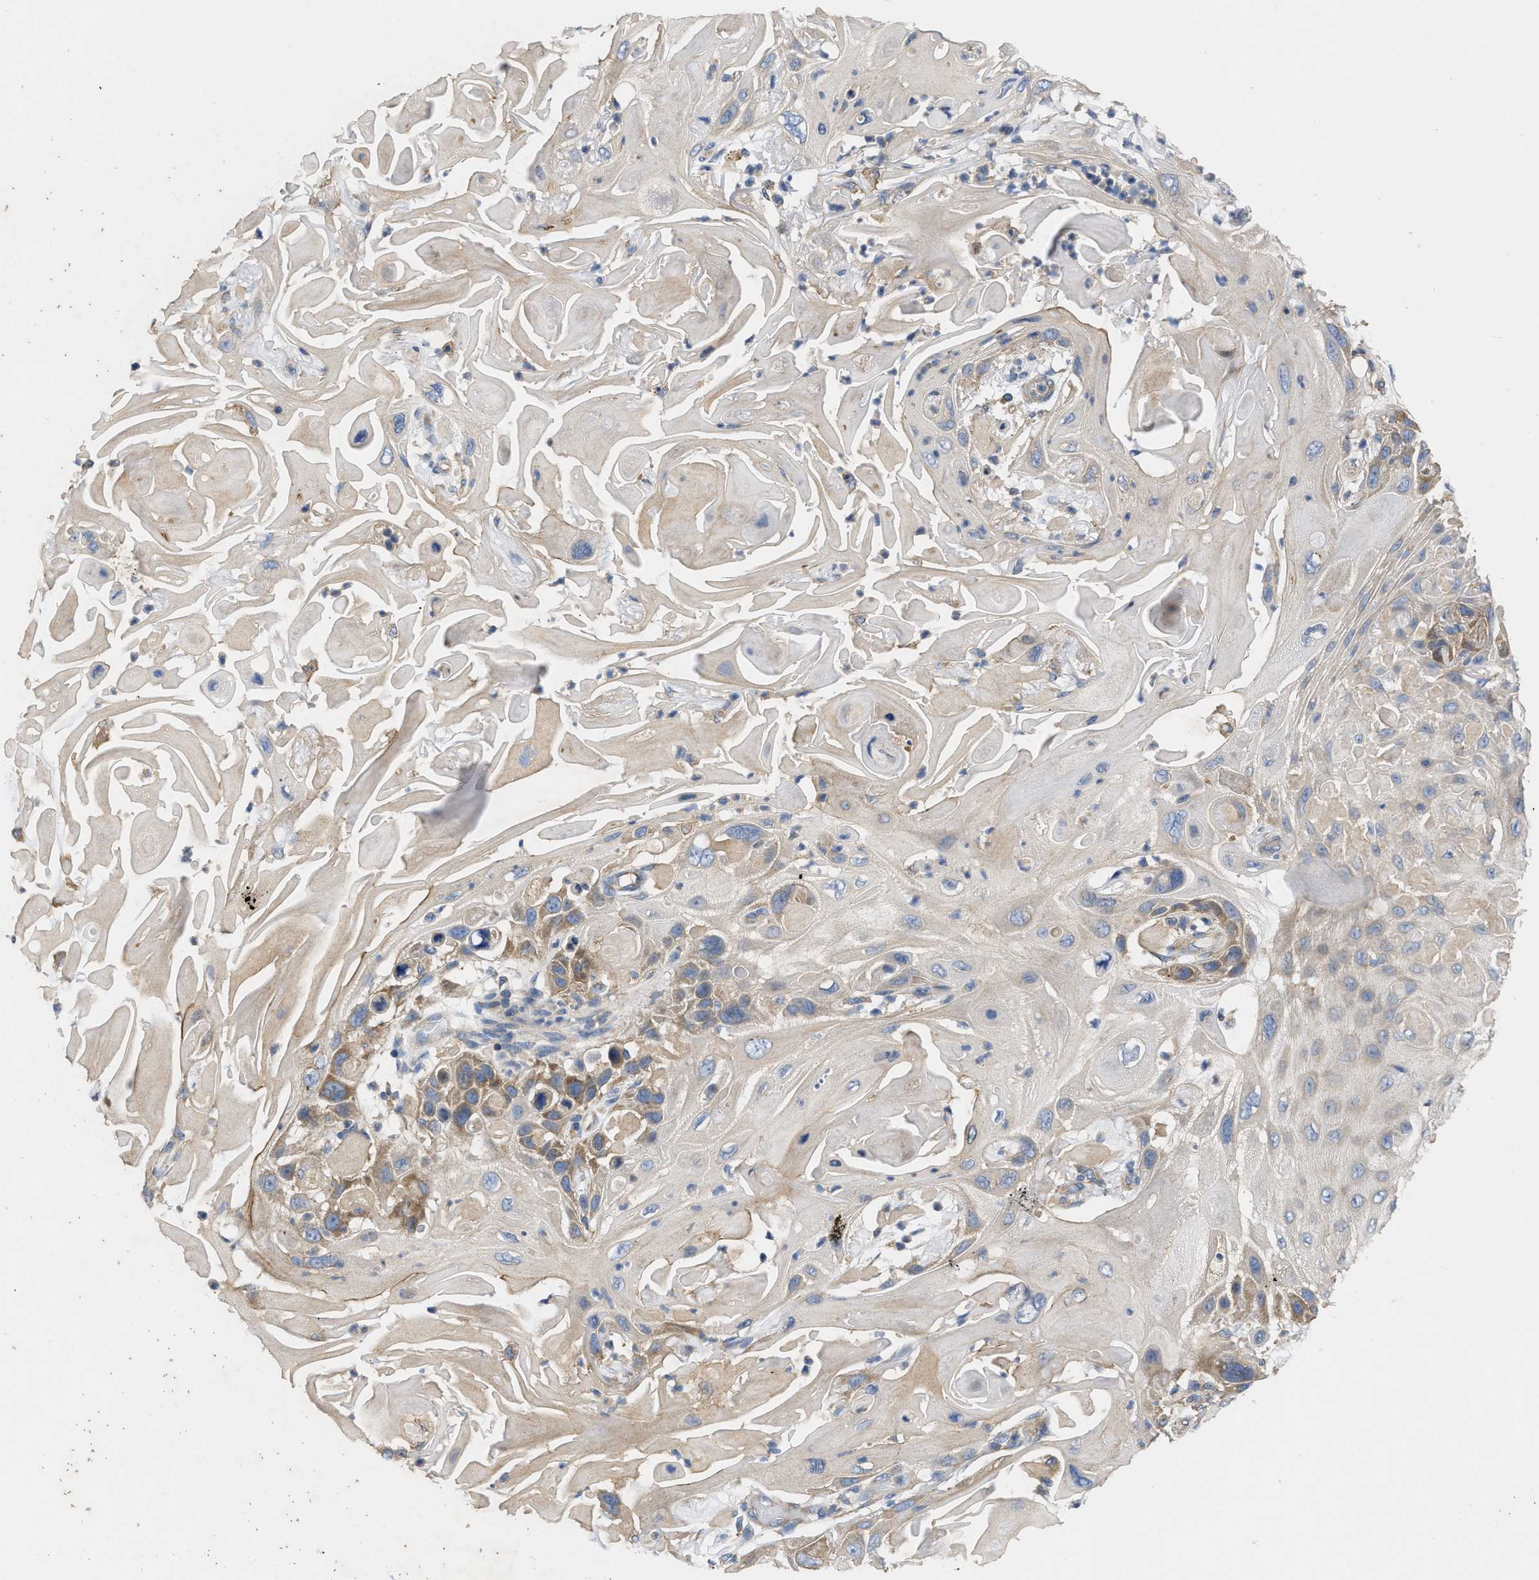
{"staining": {"intensity": "moderate", "quantity": "25%-75%", "location": "cytoplasmic/membranous"}, "tissue": "skin cancer", "cell_type": "Tumor cells", "image_type": "cancer", "snomed": [{"axis": "morphology", "description": "Squamous cell carcinoma, NOS"}, {"axis": "topography", "description": "Skin"}], "caption": "Tumor cells reveal medium levels of moderate cytoplasmic/membranous positivity in approximately 25%-75% of cells in human skin cancer (squamous cell carcinoma).", "gene": "TMEM131", "patient": {"sex": "female", "age": 77}}